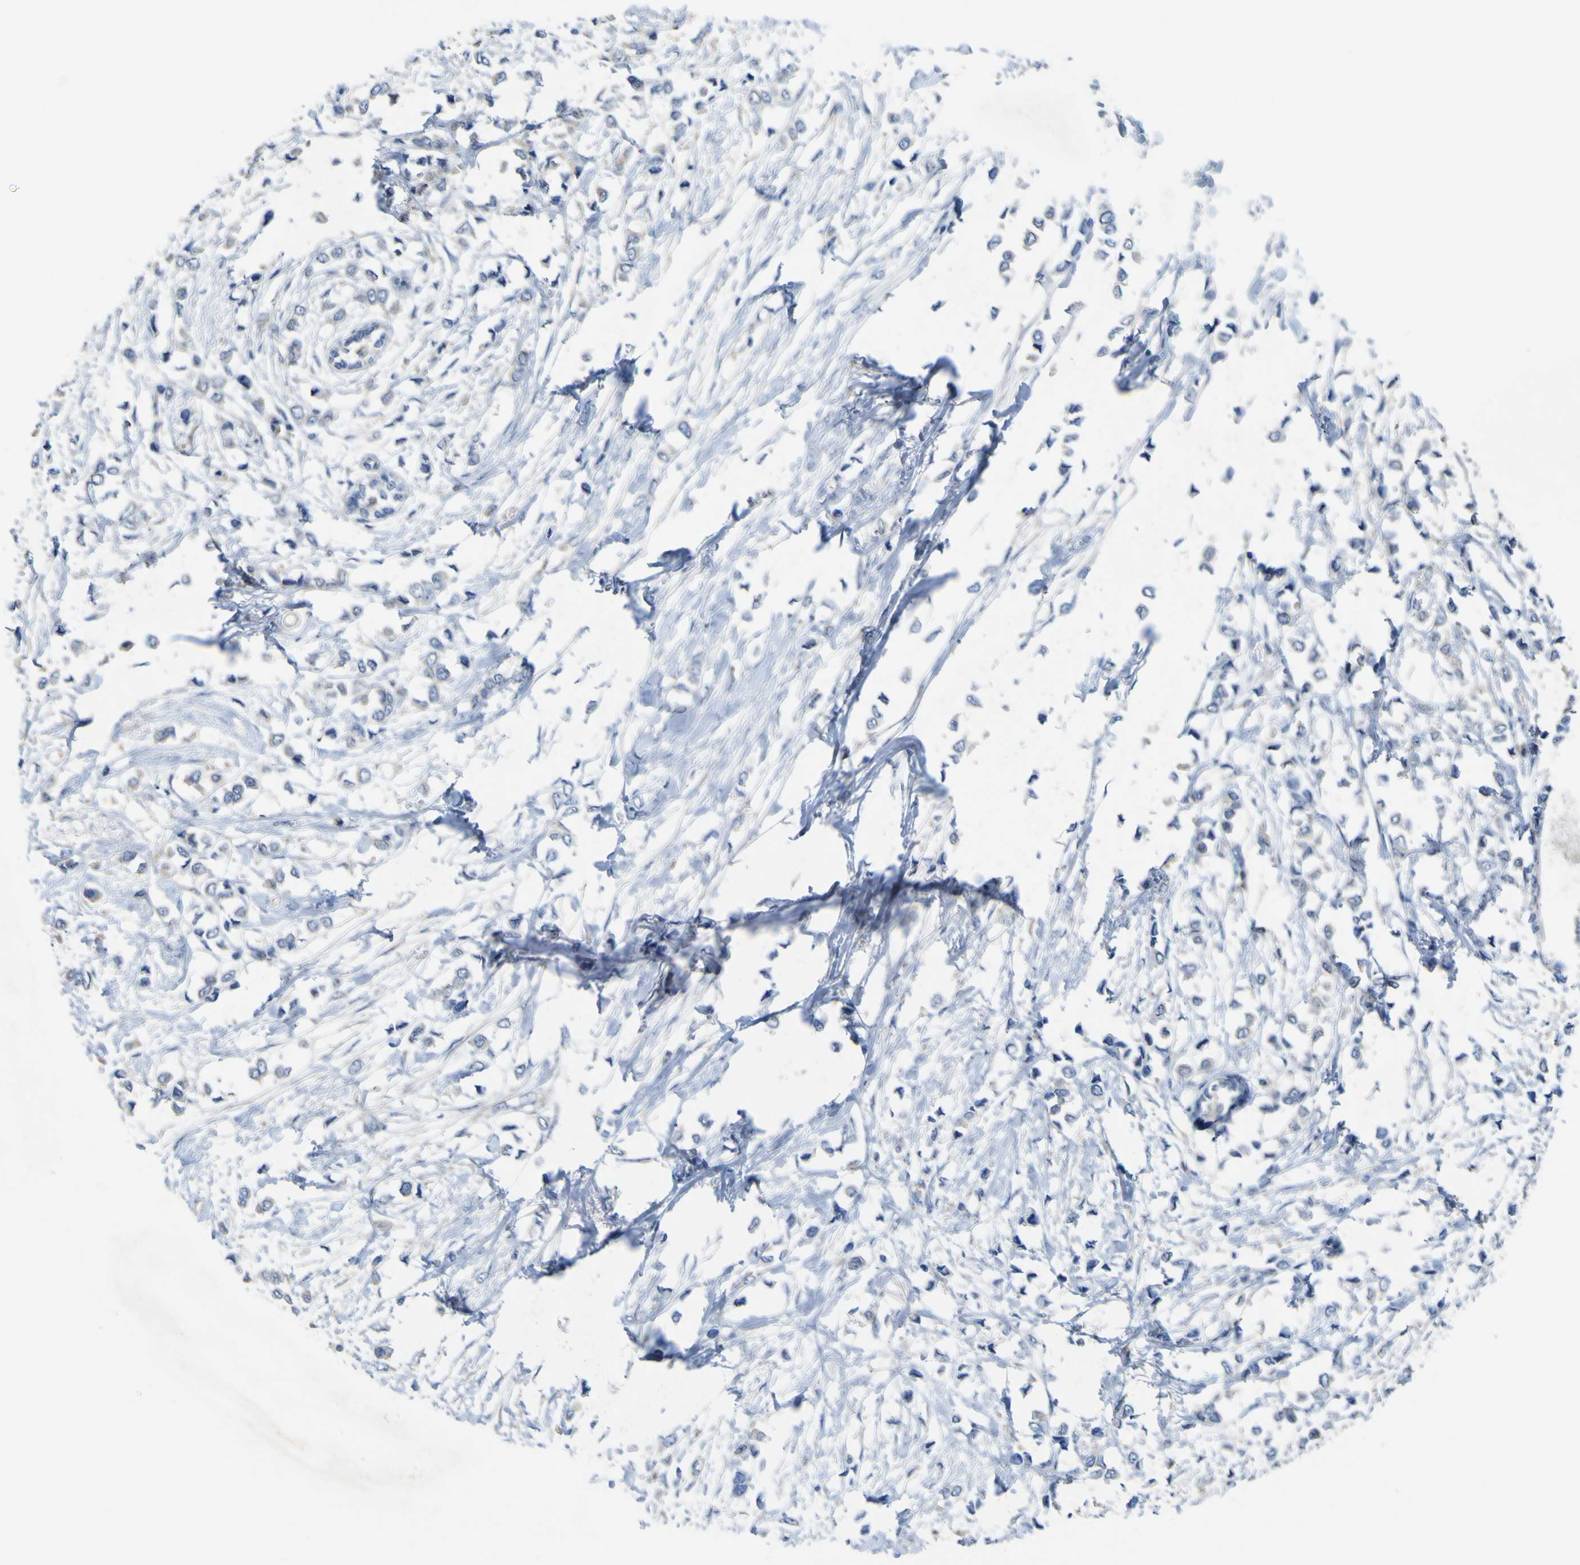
{"staining": {"intensity": "negative", "quantity": "none", "location": "none"}, "tissue": "breast cancer", "cell_type": "Tumor cells", "image_type": "cancer", "snomed": [{"axis": "morphology", "description": "Lobular carcinoma"}, {"axis": "topography", "description": "Breast"}], "caption": "Photomicrograph shows no protein positivity in tumor cells of breast lobular carcinoma tissue.", "gene": "MYEOV", "patient": {"sex": "female", "age": 51}}